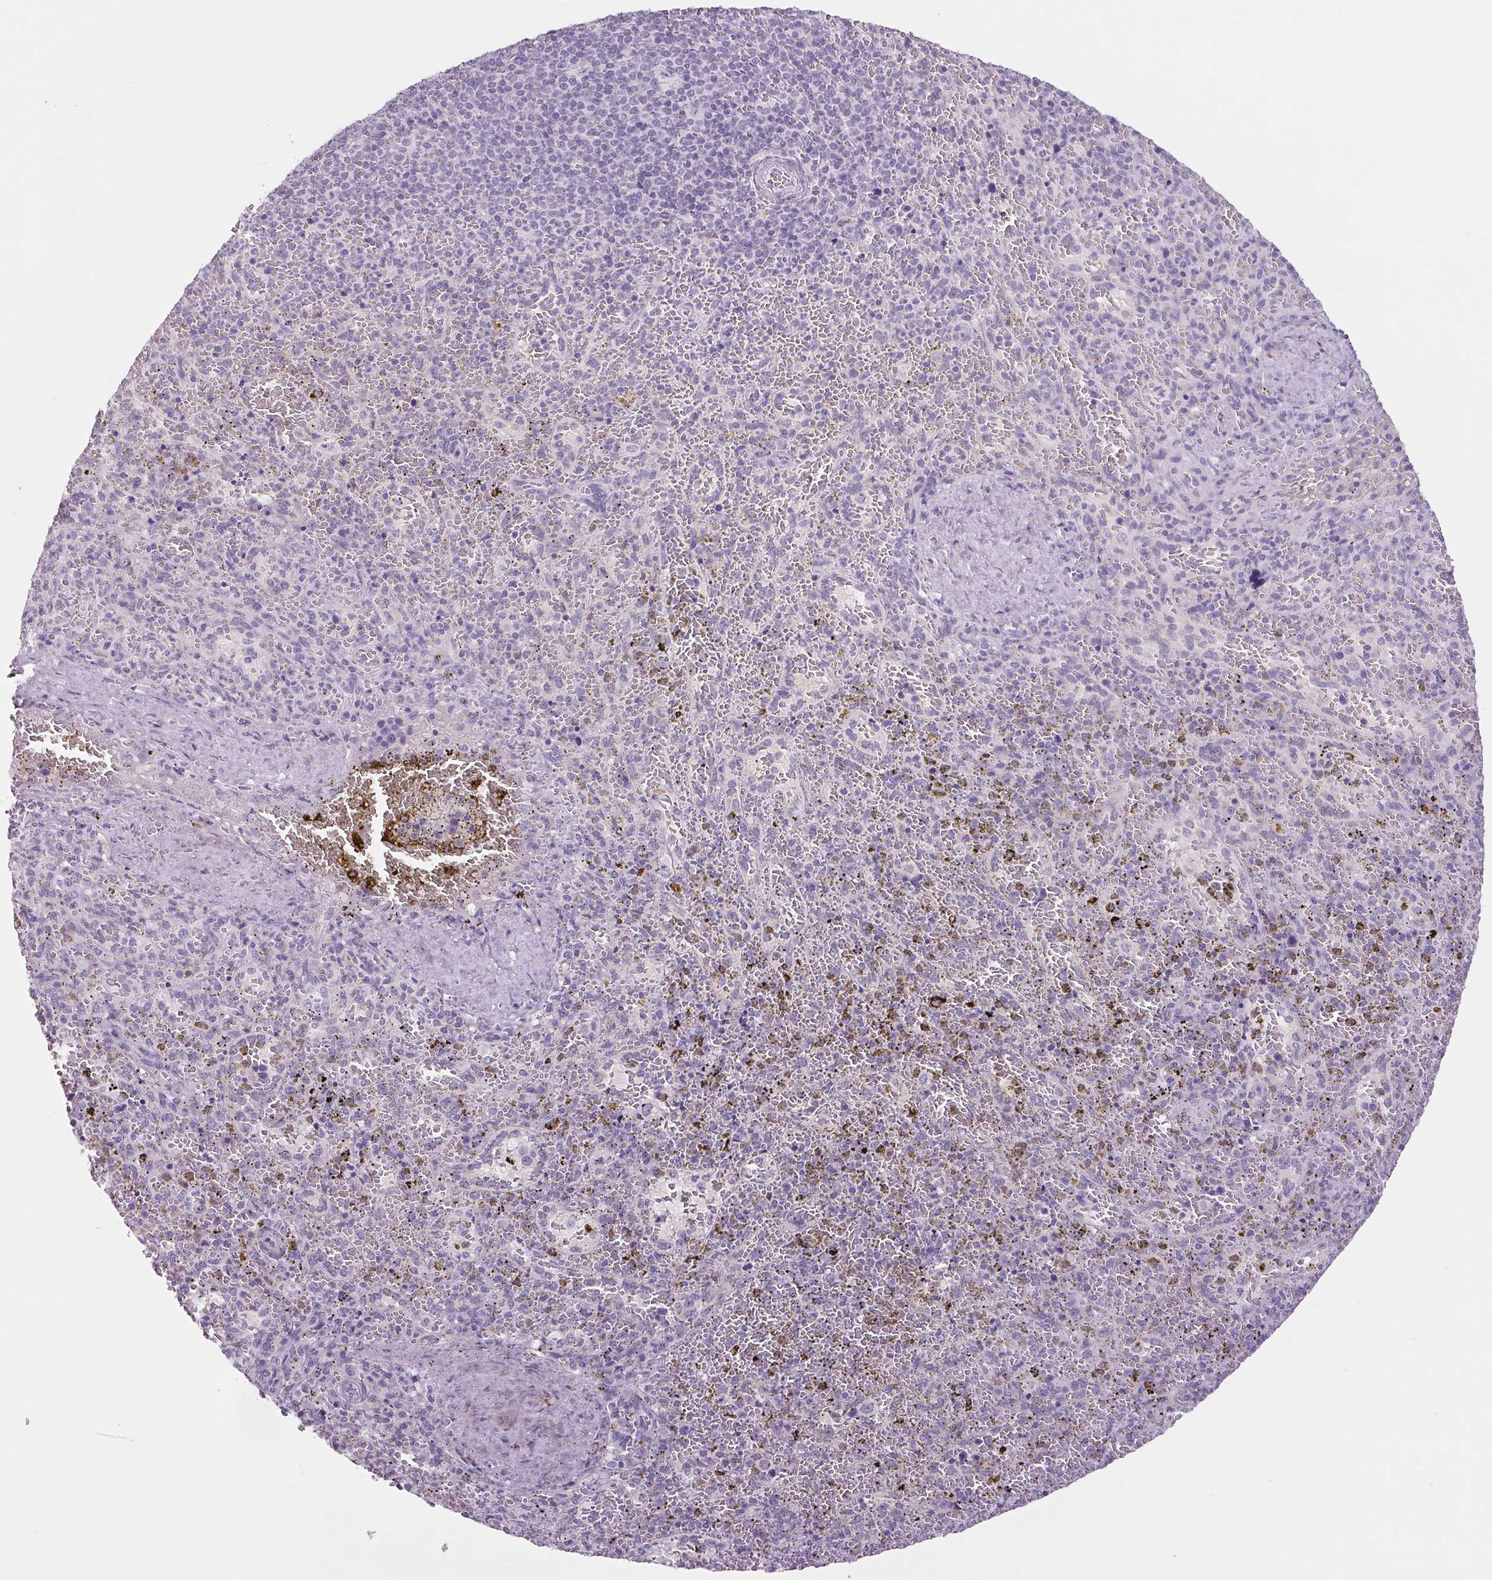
{"staining": {"intensity": "negative", "quantity": "none", "location": "none"}, "tissue": "spleen", "cell_type": "Cells in red pulp", "image_type": "normal", "snomed": [{"axis": "morphology", "description": "Normal tissue, NOS"}, {"axis": "topography", "description": "Spleen"}], "caption": "Cells in red pulp show no significant positivity in normal spleen. (Brightfield microscopy of DAB IHC at high magnification).", "gene": "PPP1R1A", "patient": {"sex": "female", "age": 50}}